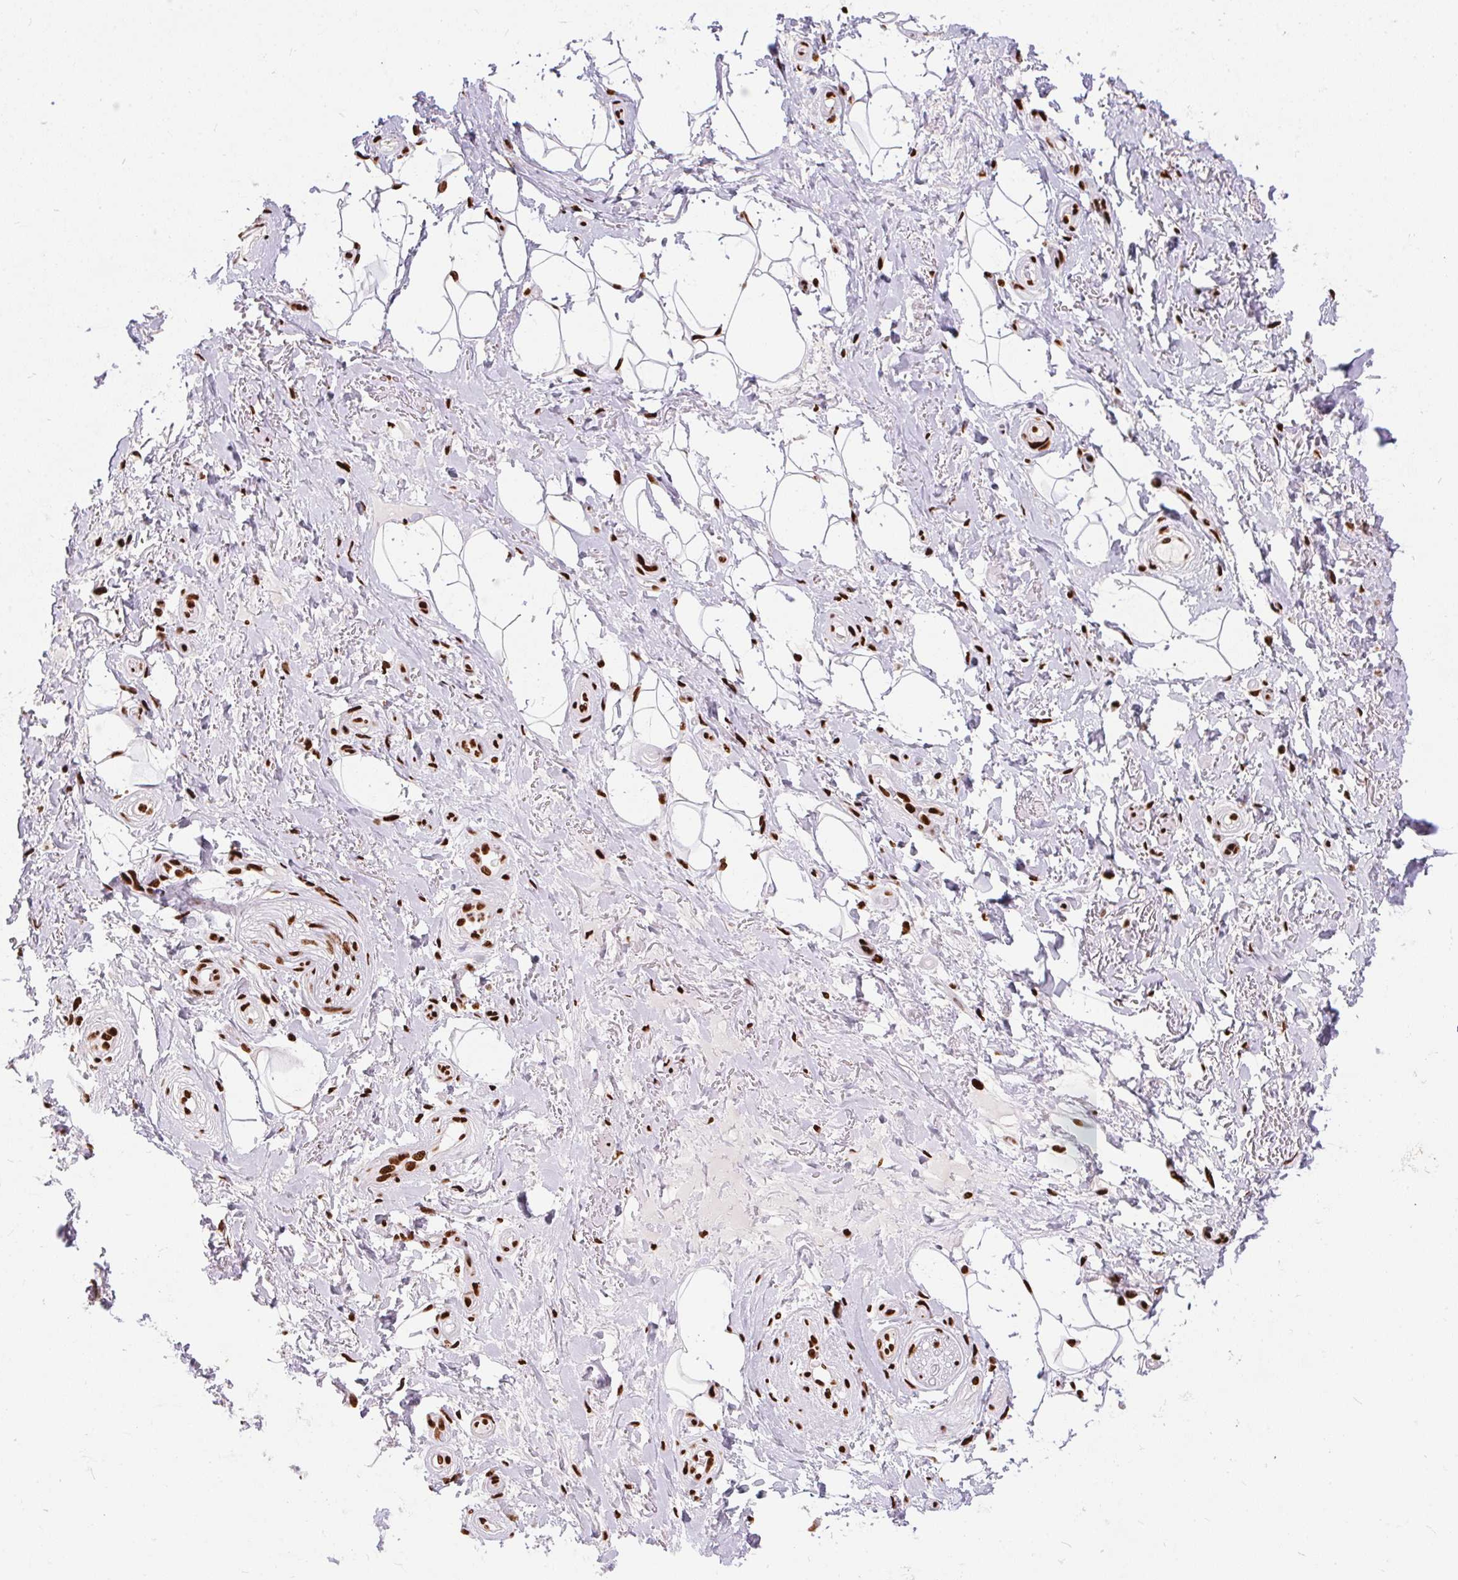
{"staining": {"intensity": "strong", "quantity": "<25%", "location": "nuclear"}, "tissue": "adipose tissue", "cell_type": "Adipocytes", "image_type": "normal", "snomed": [{"axis": "morphology", "description": "Normal tissue, NOS"}, {"axis": "topography", "description": "Anal"}, {"axis": "topography", "description": "Peripheral nerve tissue"}], "caption": "Adipocytes exhibit strong nuclear positivity in about <25% of cells in benign adipose tissue. (Brightfield microscopy of DAB IHC at high magnification).", "gene": "PAGE3", "patient": {"sex": "male", "age": 53}}